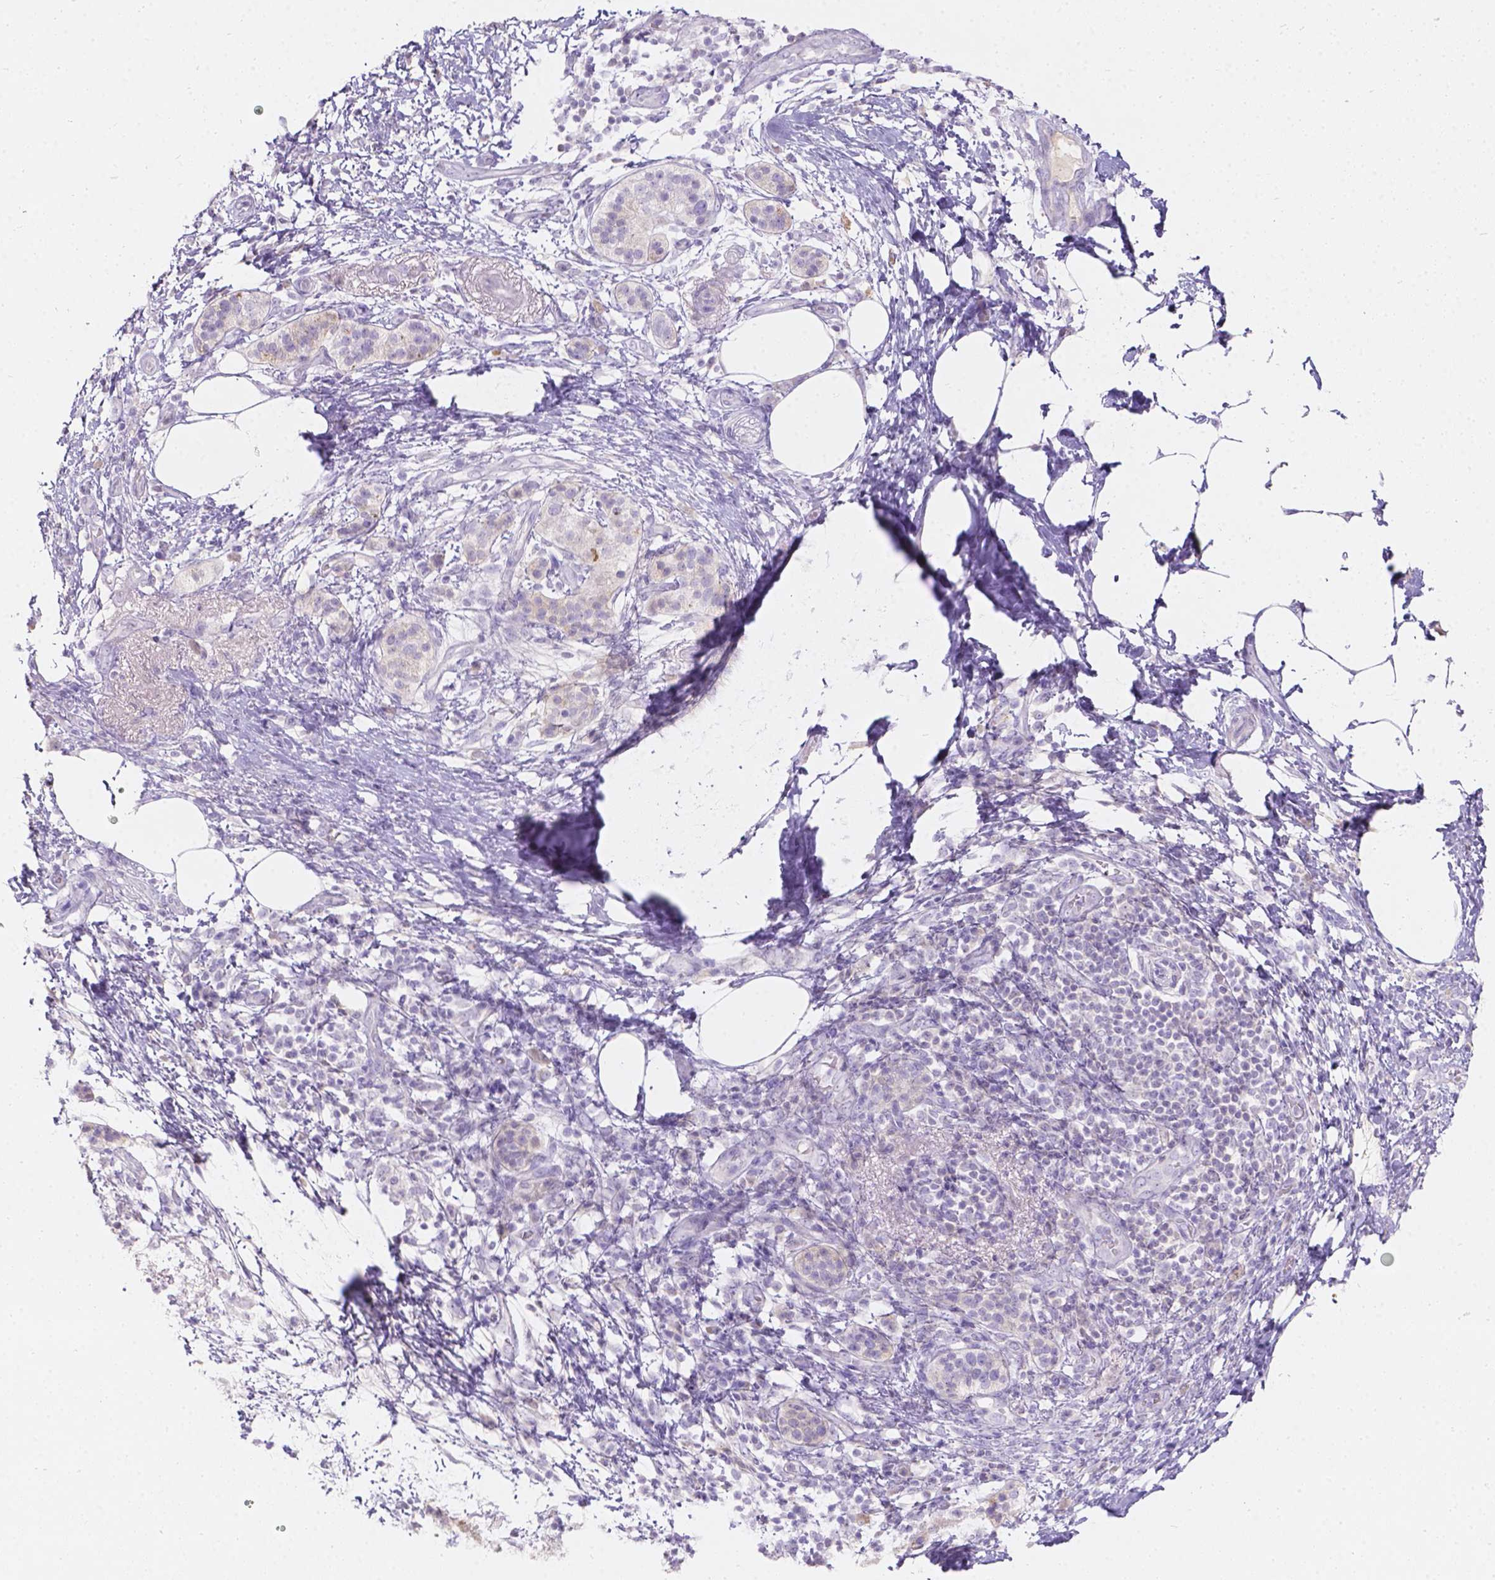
{"staining": {"intensity": "negative", "quantity": "none", "location": "none"}, "tissue": "pancreatic cancer", "cell_type": "Tumor cells", "image_type": "cancer", "snomed": [{"axis": "morphology", "description": "Adenocarcinoma, NOS"}, {"axis": "topography", "description": "Pancreas"}], "caption": "Immunohistochemistry (IHC) micrograph of human pancreatic cancer (adenocarcinoma) stained for a protein (brown), which reveals no expression in tumor cells. (Brightfield microscopy of DAB (3,3'-diaminobenzidine) immunohistochemistry at high magnification).", "gene": "GAL3ST2", "patient": {"sex": "female", "age": 72}}